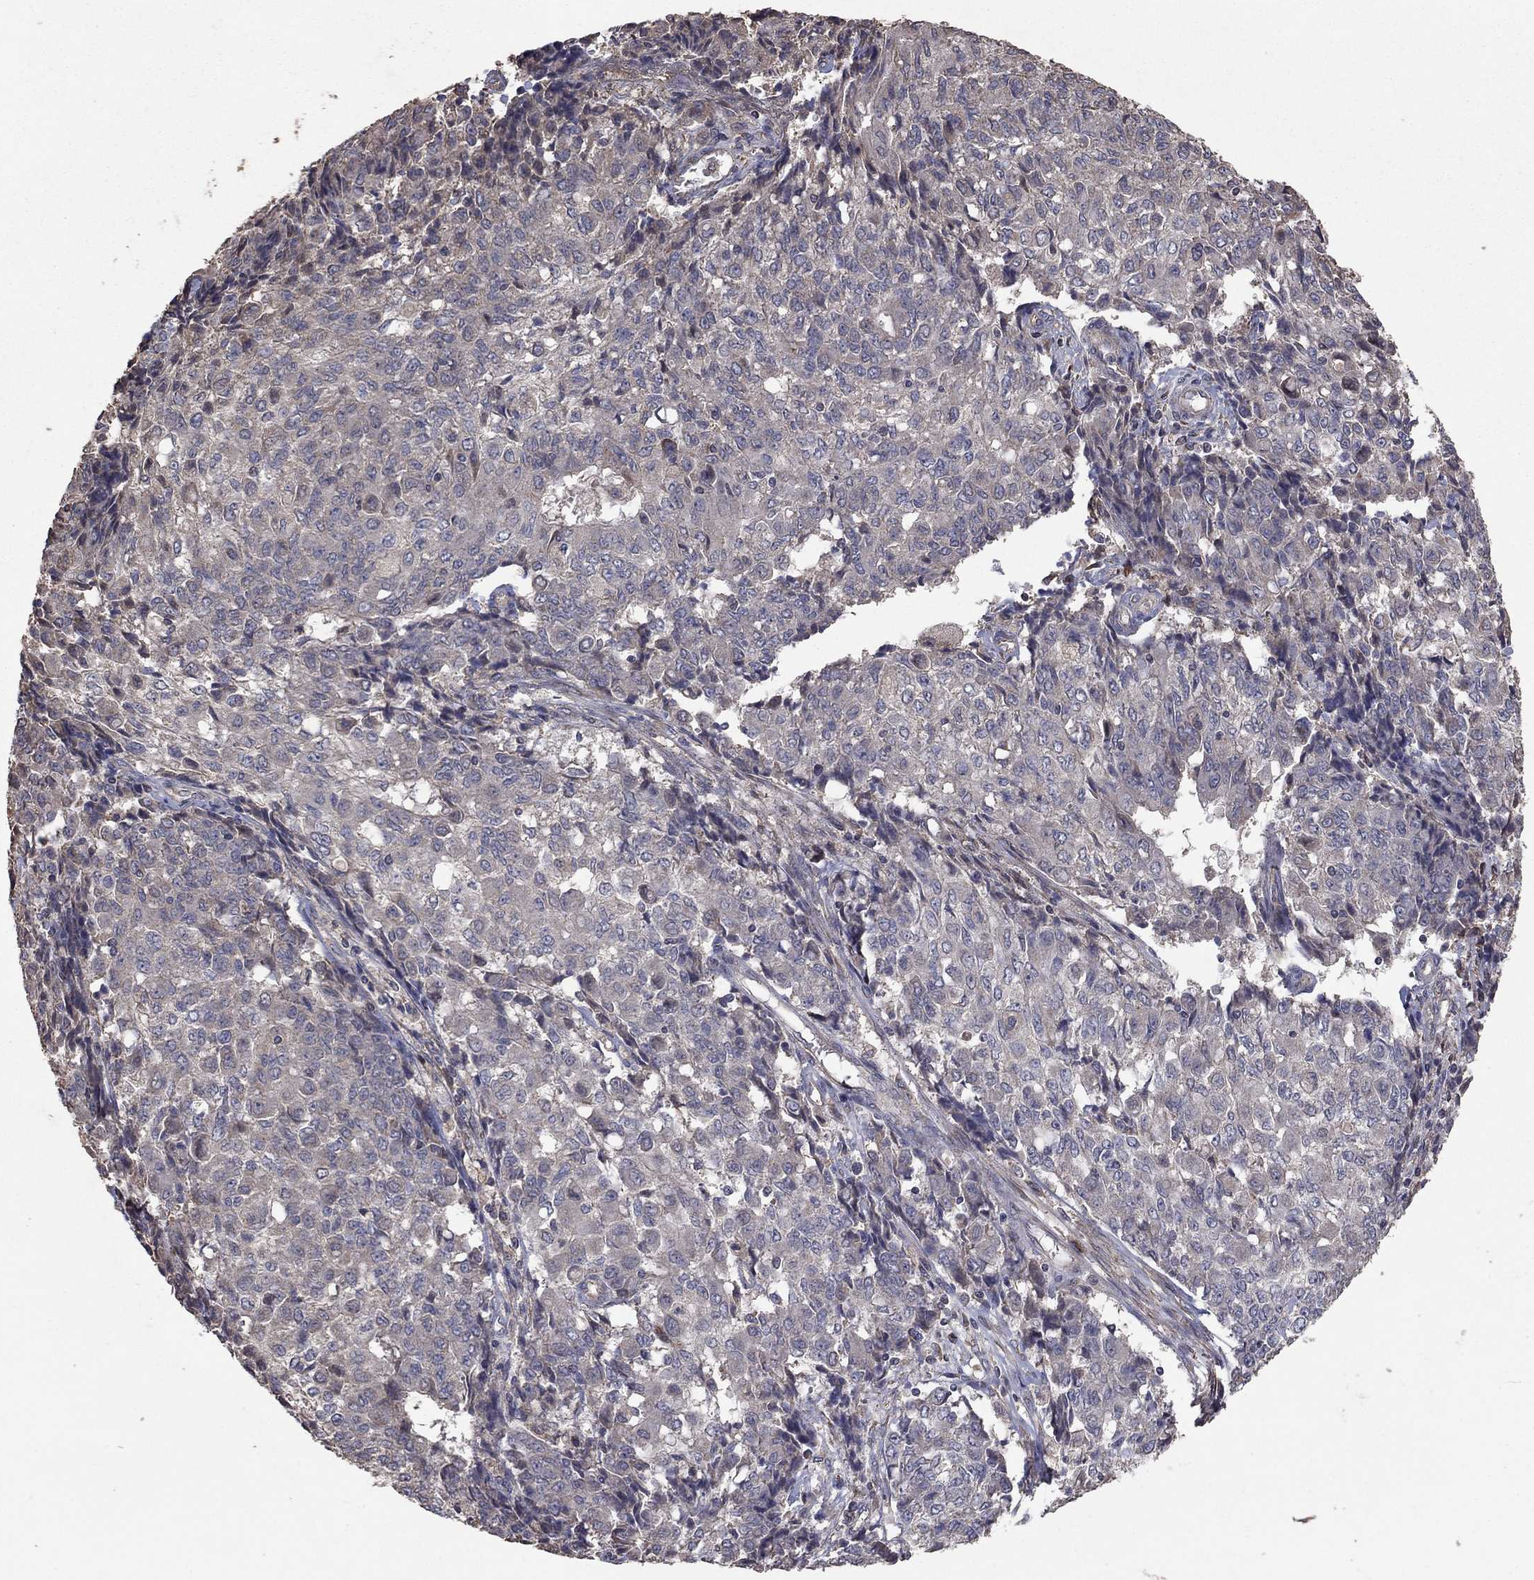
{"staining": {"intensity": "negative", "quantity": "none", "location": "none"}, "tissue": "ovarian cancer", "cell_type": "Tumor cells", "image_type": "cancer", "snomed": [{"axis": "morphology", "description": "Carcinoma, endometroid"}, {"axis": "topography", "description": "Ovary"}], "caption": "Immunohistochemical staining of human ovarian cancer demonstrates no significant staining in tumor cells.", "gene": "FLT4", "patient": {"sex": "female", "age": 42}}